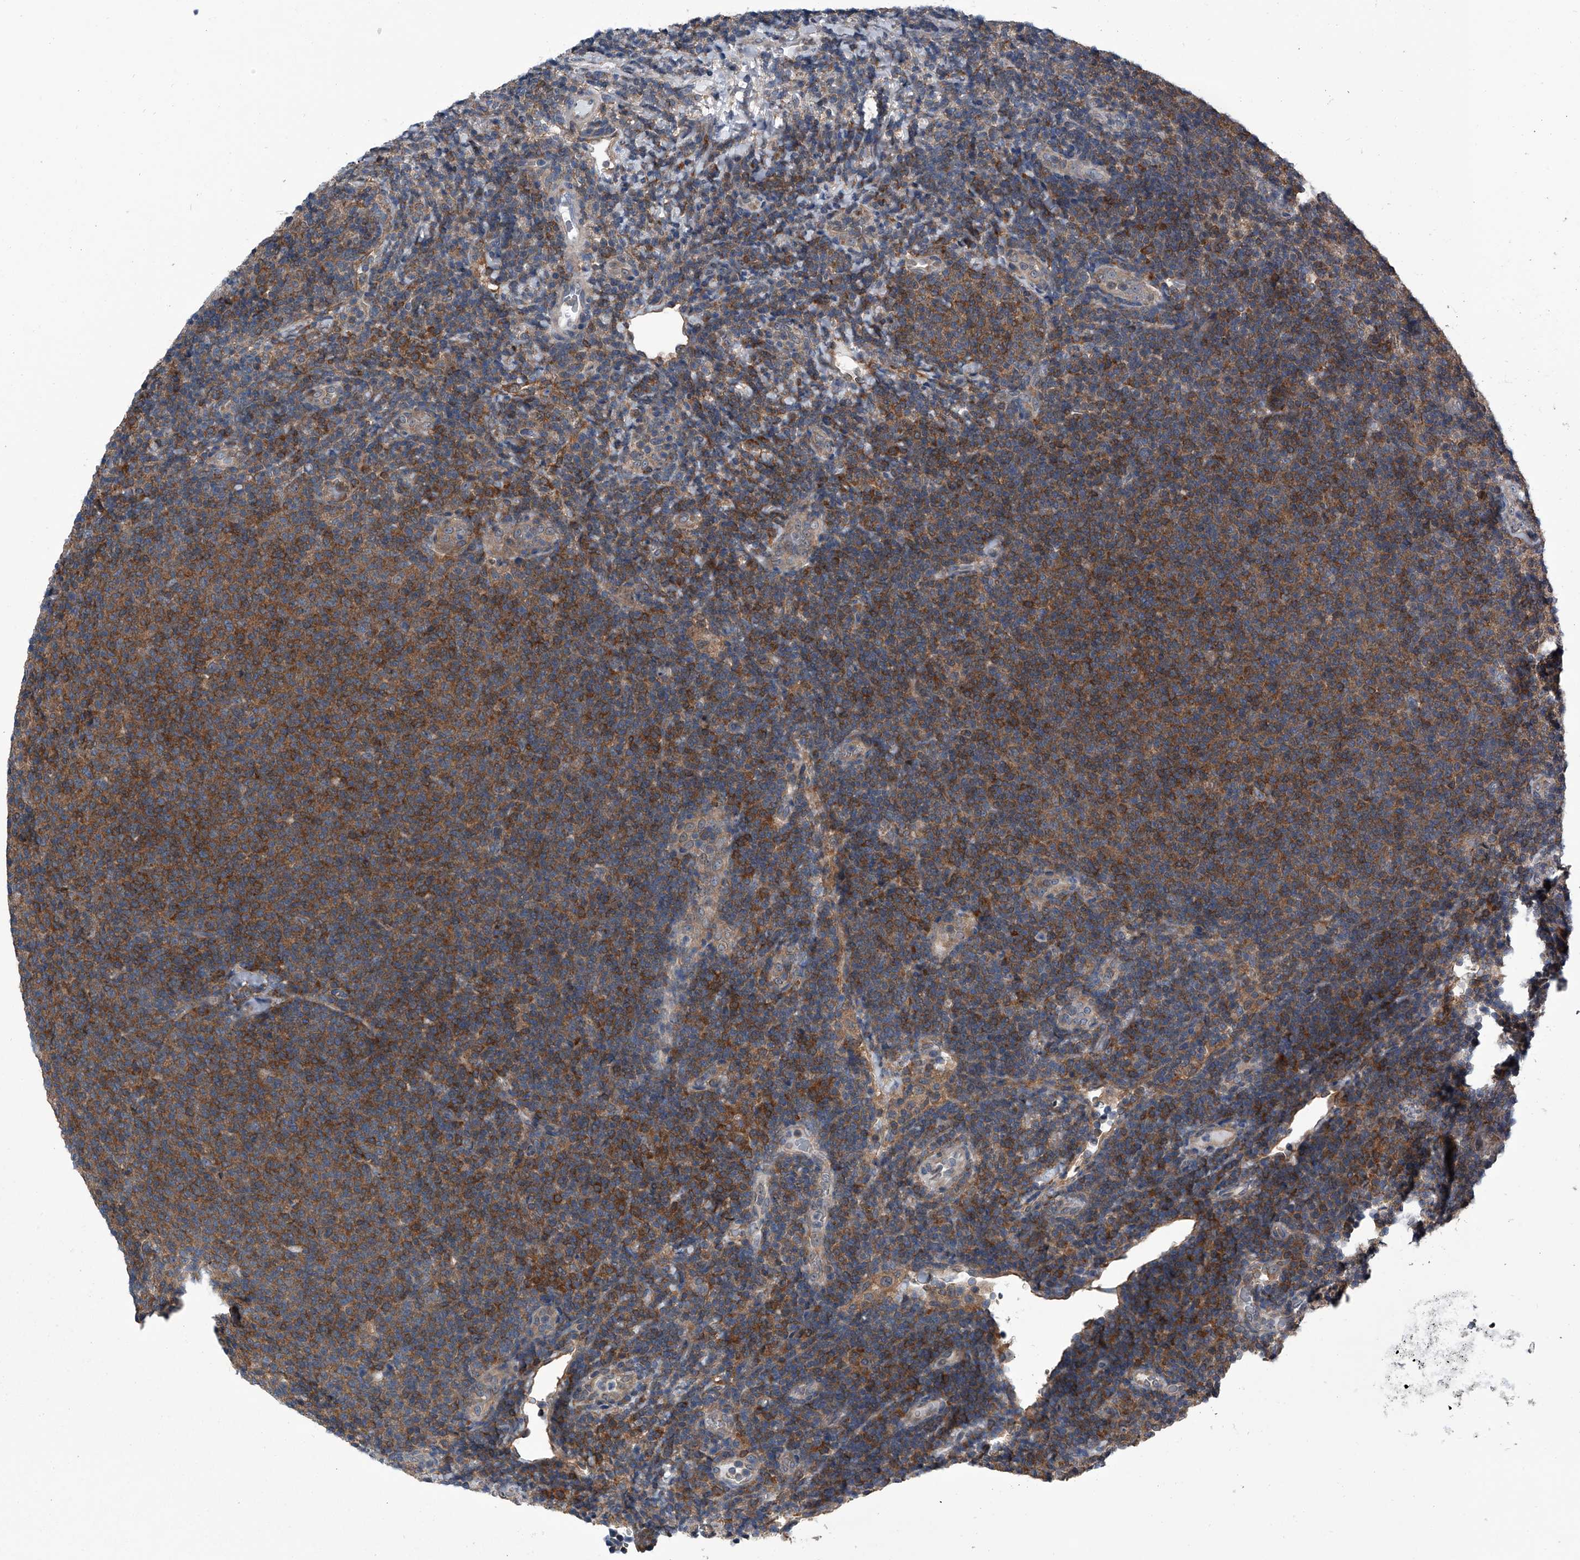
{"staining": {"intensity": "moderate", "quantity": ">75%", "location": "cytoplasmic/membranous"}, "tissue": "lymphoma", "cell_type": "Tumor cells", "image_type": "cancer", "snomed": [{"axis": "morphology", "description": "Malignant lymphoma, non-Hodgkin's type, Low grade"}, {"axis": "topography", "description": "Lymph node"}], "caption": "Lymphoma stained for a protein exhibits moderate cytoplasmic/membranous positivity in tumor cells. (DAB (3,3'-diaminobenzidine) = brown stain, brightfield microscopy at high magnification).", "gene": "PPP2R5D", "patient": {"sex": "male", "age": 66}}